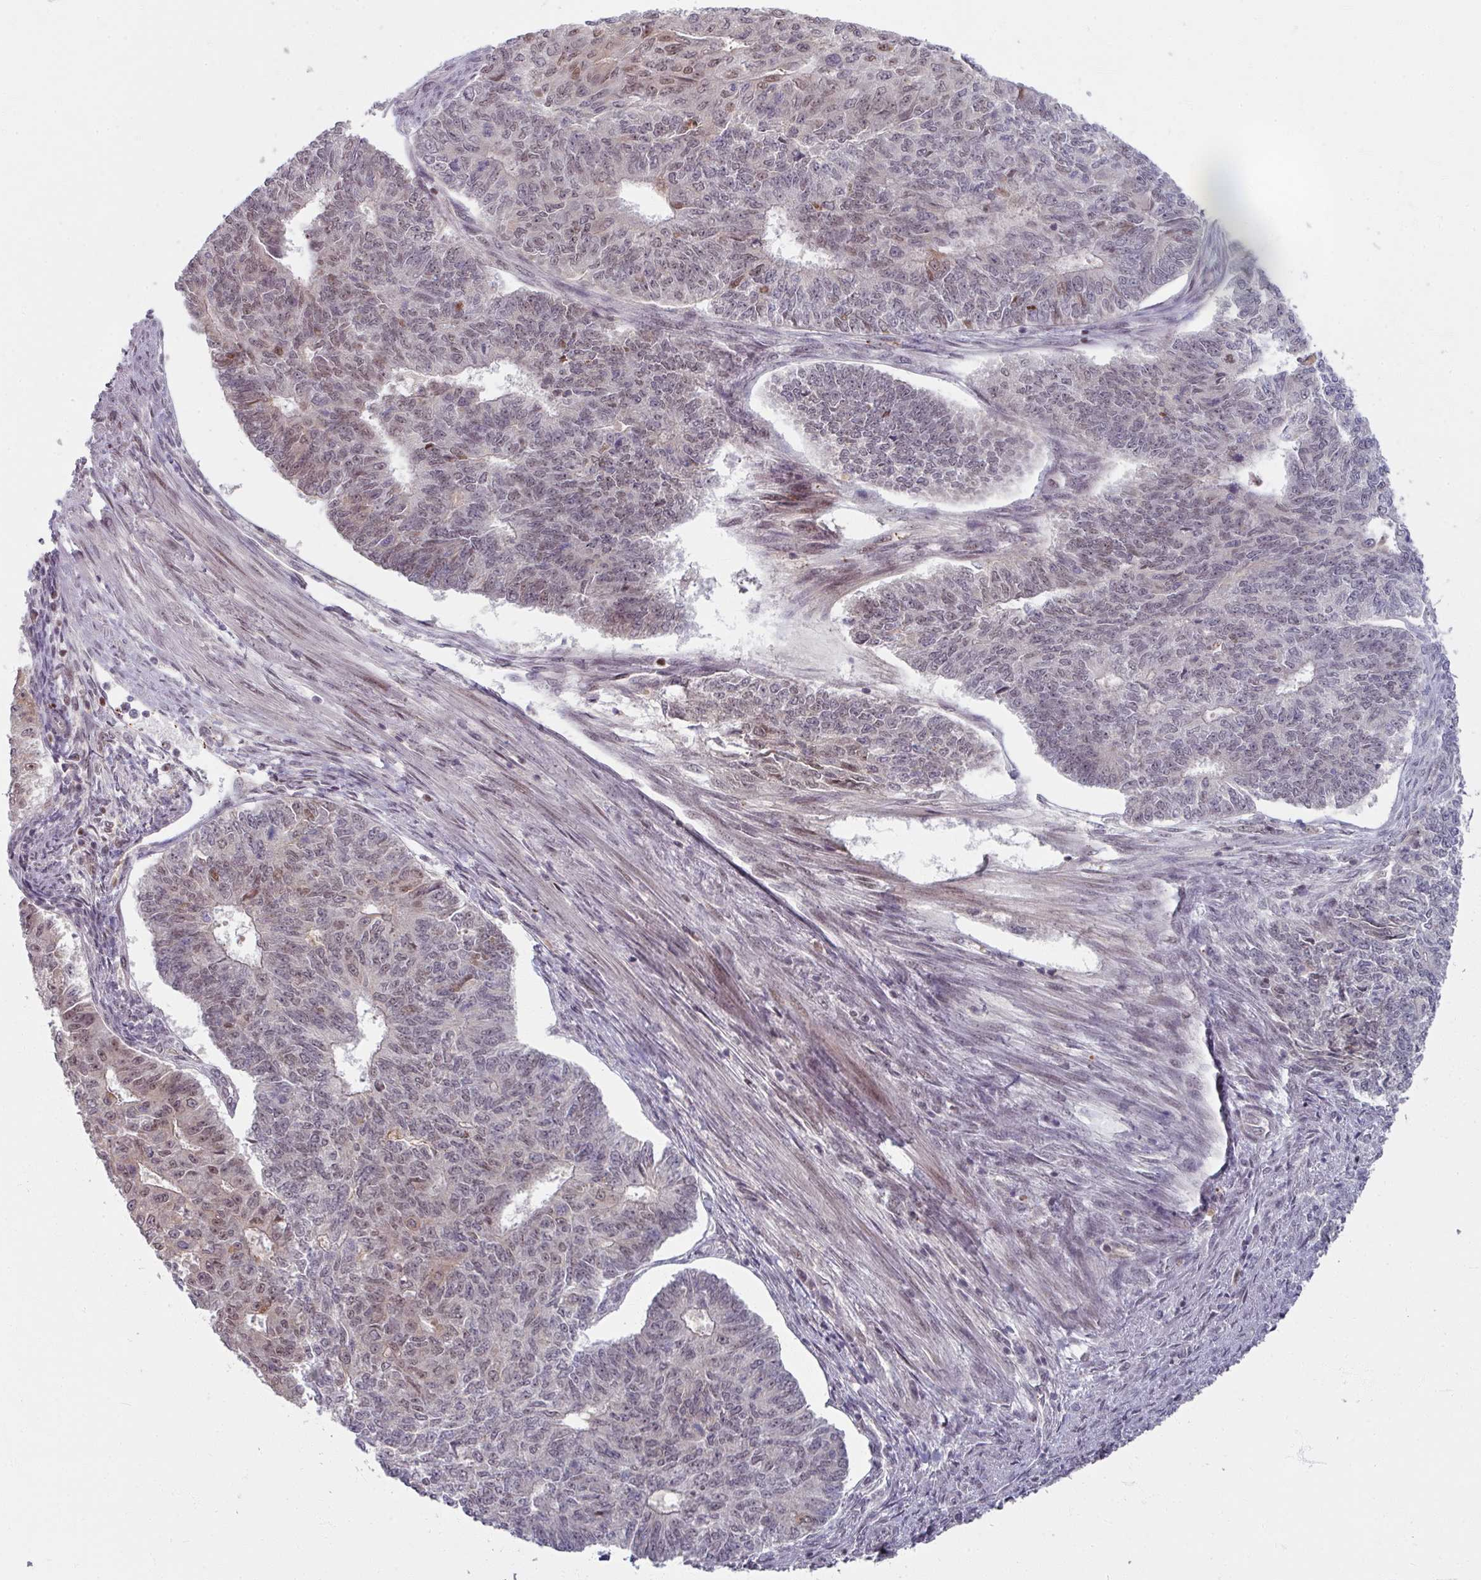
{"staining": {"intensity": "moderate", "quantity": "<25%", "location": "cytoplasmic/membranous,nuclear"}, "tissue": "endometrial cancer", "cell_type": "Tumor cells", "image_type": "cancer", "snomed": [{"axis": "morphology", "description": "Adenocarcinoma, NOS"}, {"axis": "topography", "description": "Endometrium"}], "caption": "An IHC micrograph of tumor tissue is shown. Protein staining in brown shows moderate cytoplasmic/membranous and nuclear positivity in endometrial cancer (adenocarcinoma) within tumor cells.", "gene": "KLC3", "patient": {"sex": "female", "age": 32}}